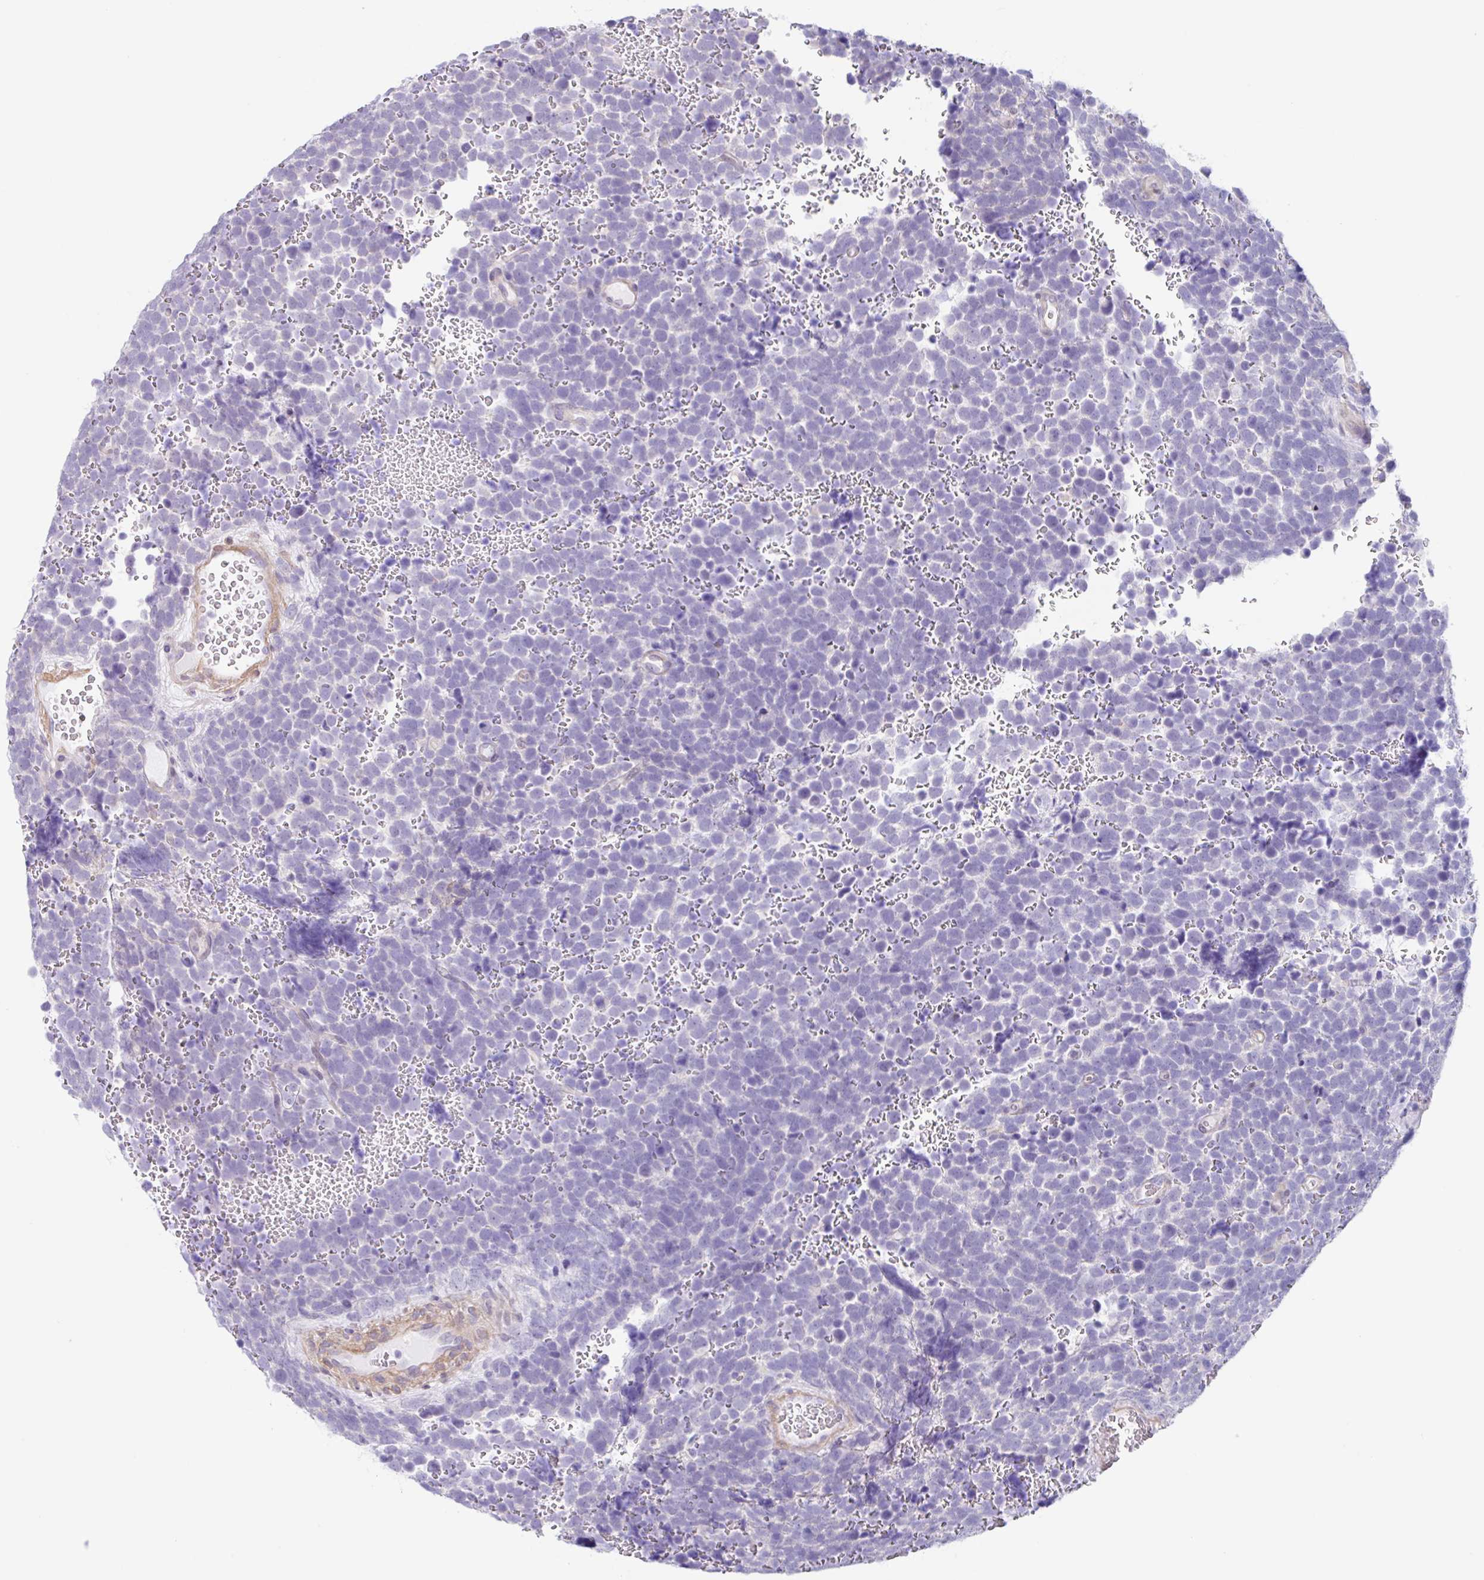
{"staining": {"intensity": "negative", "quantity": "none", "location": "none"}, "tissue": "urothelial cancer", "cell_type": "Tumor cells", "image_type": "cancer", "snomed": [{"axis": "morphology", "description": "Urothelial carcinoma, High grade"}, {"axis": "topography", "description": "Urinary bladder"}], "caption": "Protein analysis of urothelial carcinoma (high-grade) demonstrates no significant expression in tumor cells.", "gene": "DCAF17", "patient": {"sex": "female", "age": 82}}